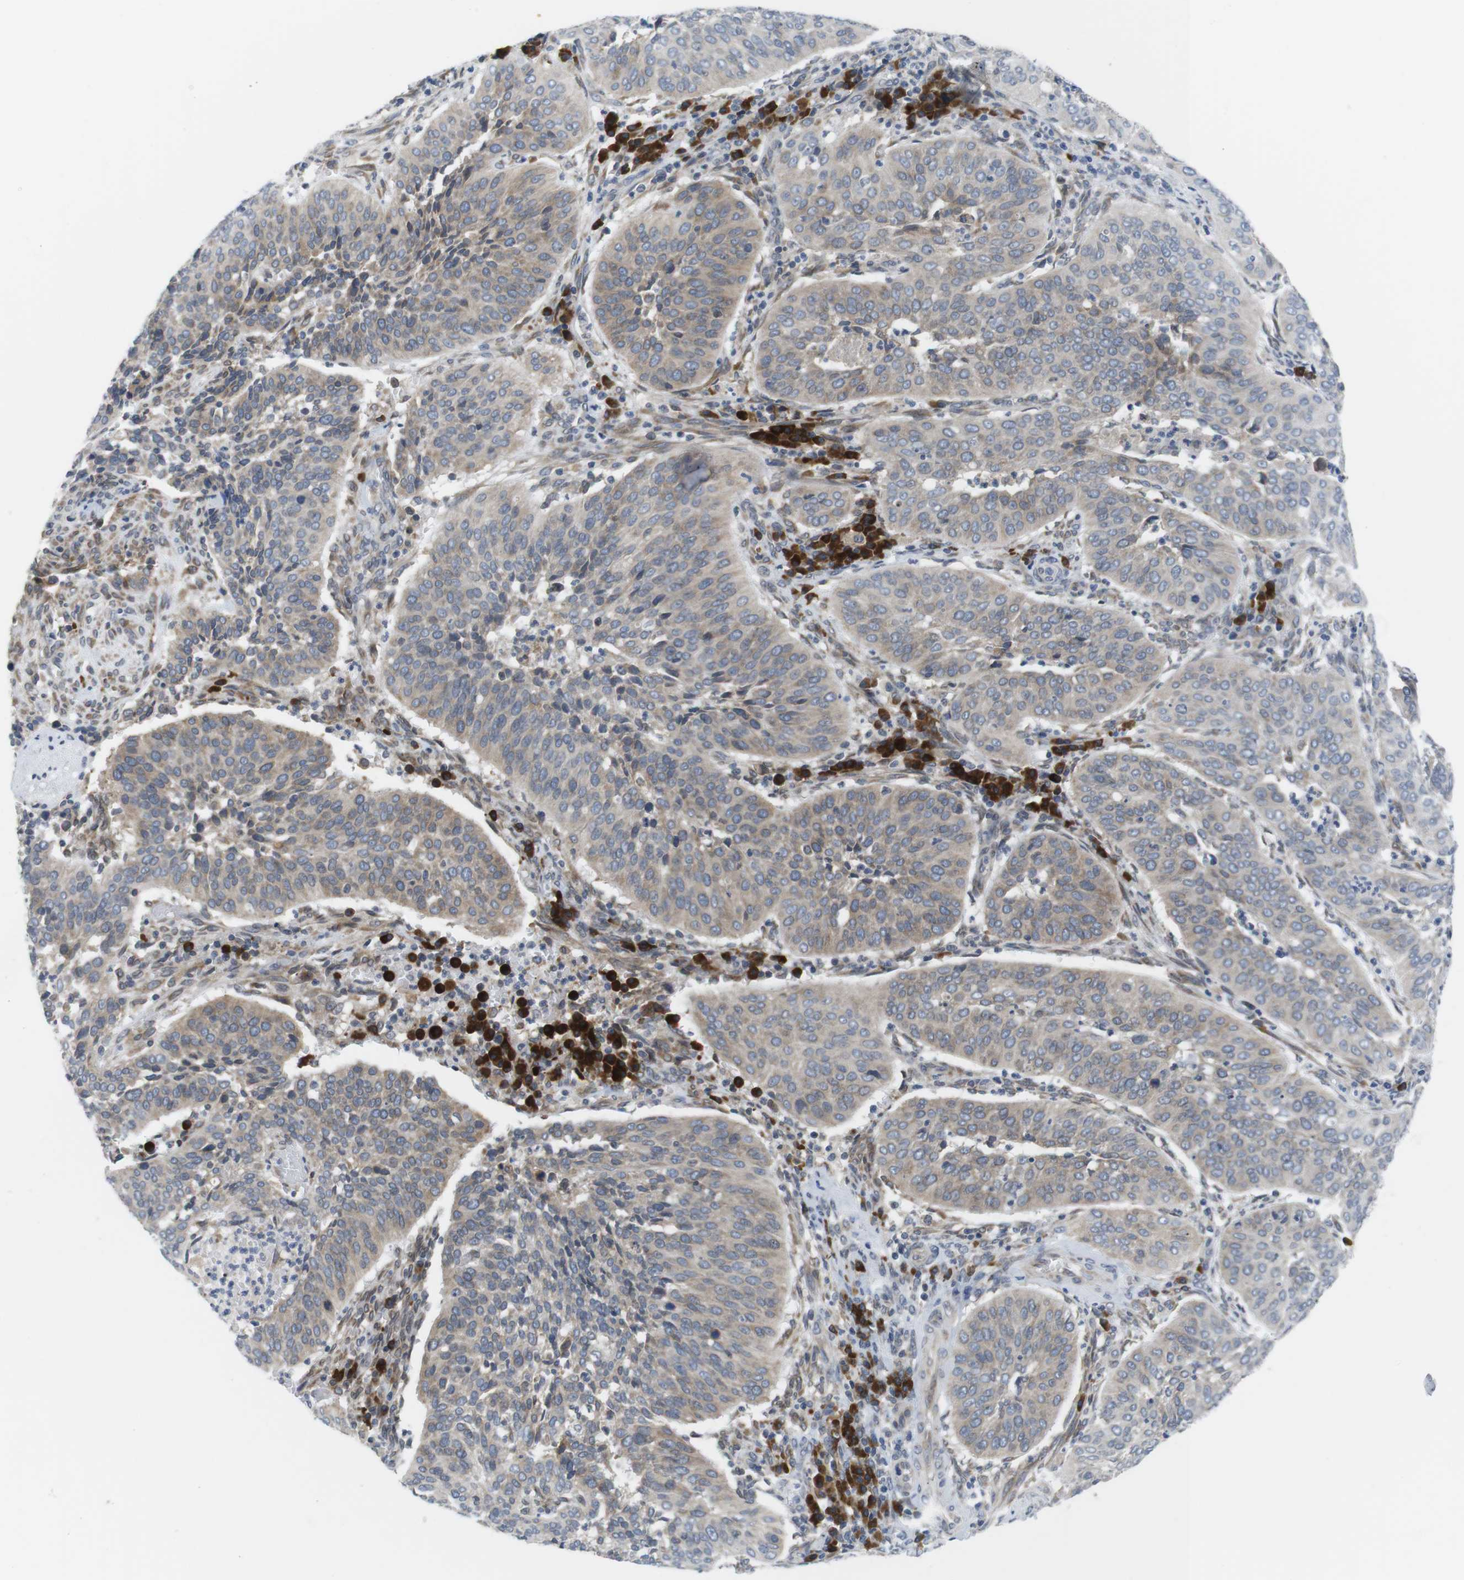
{"staining": {"intensity": "weak", "quantity": ">75%", "location": "cytoplasmic/membranous"}, "tissue": "cervical cancer", "cell_type": "Tumor cells", "image_type": "cancer", "snomed": [{"axis": "morphology", "description": "Normal tissue, NOS"}, {"axis": "morphology", "description": "Squamous cell carcinoma, NOS"}, {"axis": "topography", "description": "Cervix"}], "caption": "Immunohistochemical staining of cervical squamous cell carcinoma shows weak cytoplasmic/membranous protein positivity in approximately >75% of tumor cells.", "gene": "ERGIC3", "patient": {"sex": "female", "age": 39}}